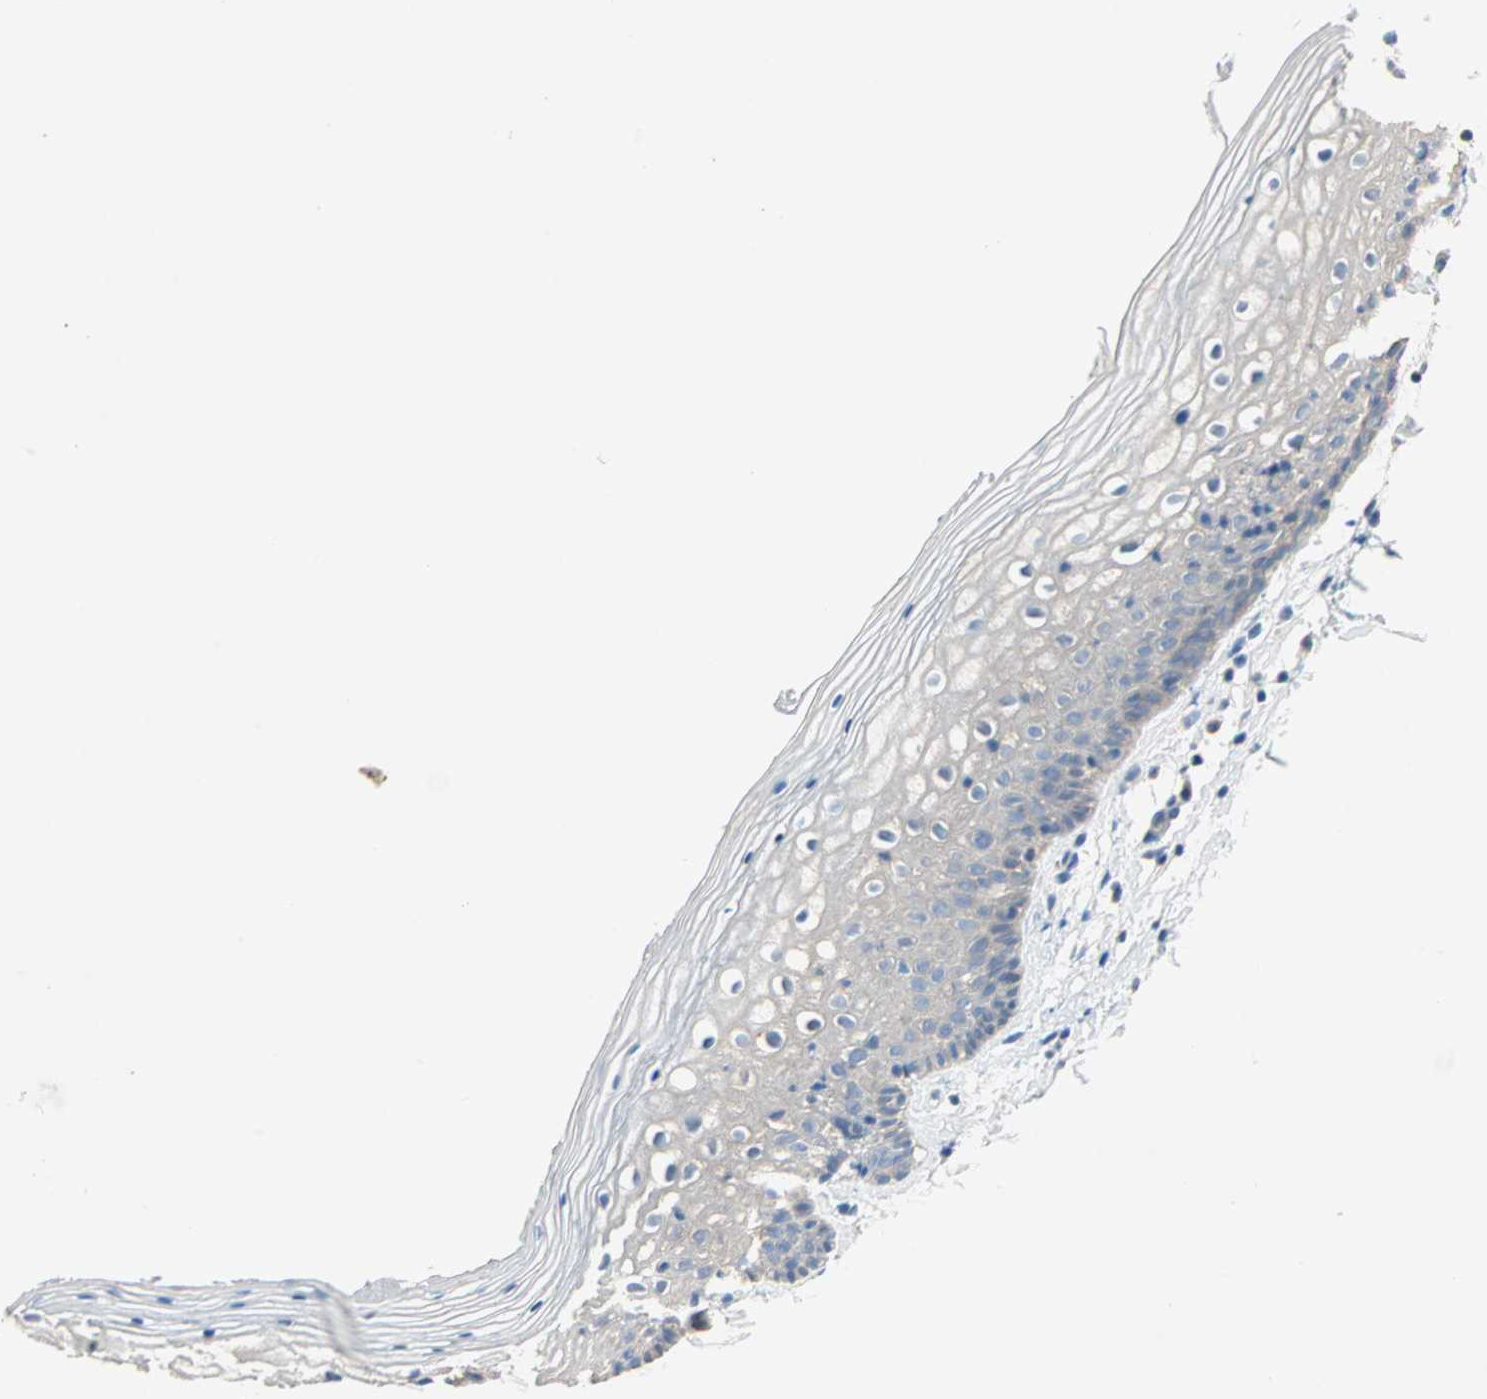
{"staining": {"intensity": "weak", "quantity": "25%-75%", "location": "cytoplasmic/membranous"}, "tissue": "vagina", "cell_type": "Squamous epithelial cells", "image_type": "normal", "snomed": [{"axis": "morphology", "description": "Normal tissue, NOS"}, {"axis": "topography", "description": "Vagina"}], "caption": "An image showing weak cytoplasmic/membranous expression in approximately 25%-75% of squamous epithelial cells in unremarkable vagina, as visualized by brown immunohistochemical staining.", "gene": "MPI", "patient": {"sex": "female", "age": 46}}